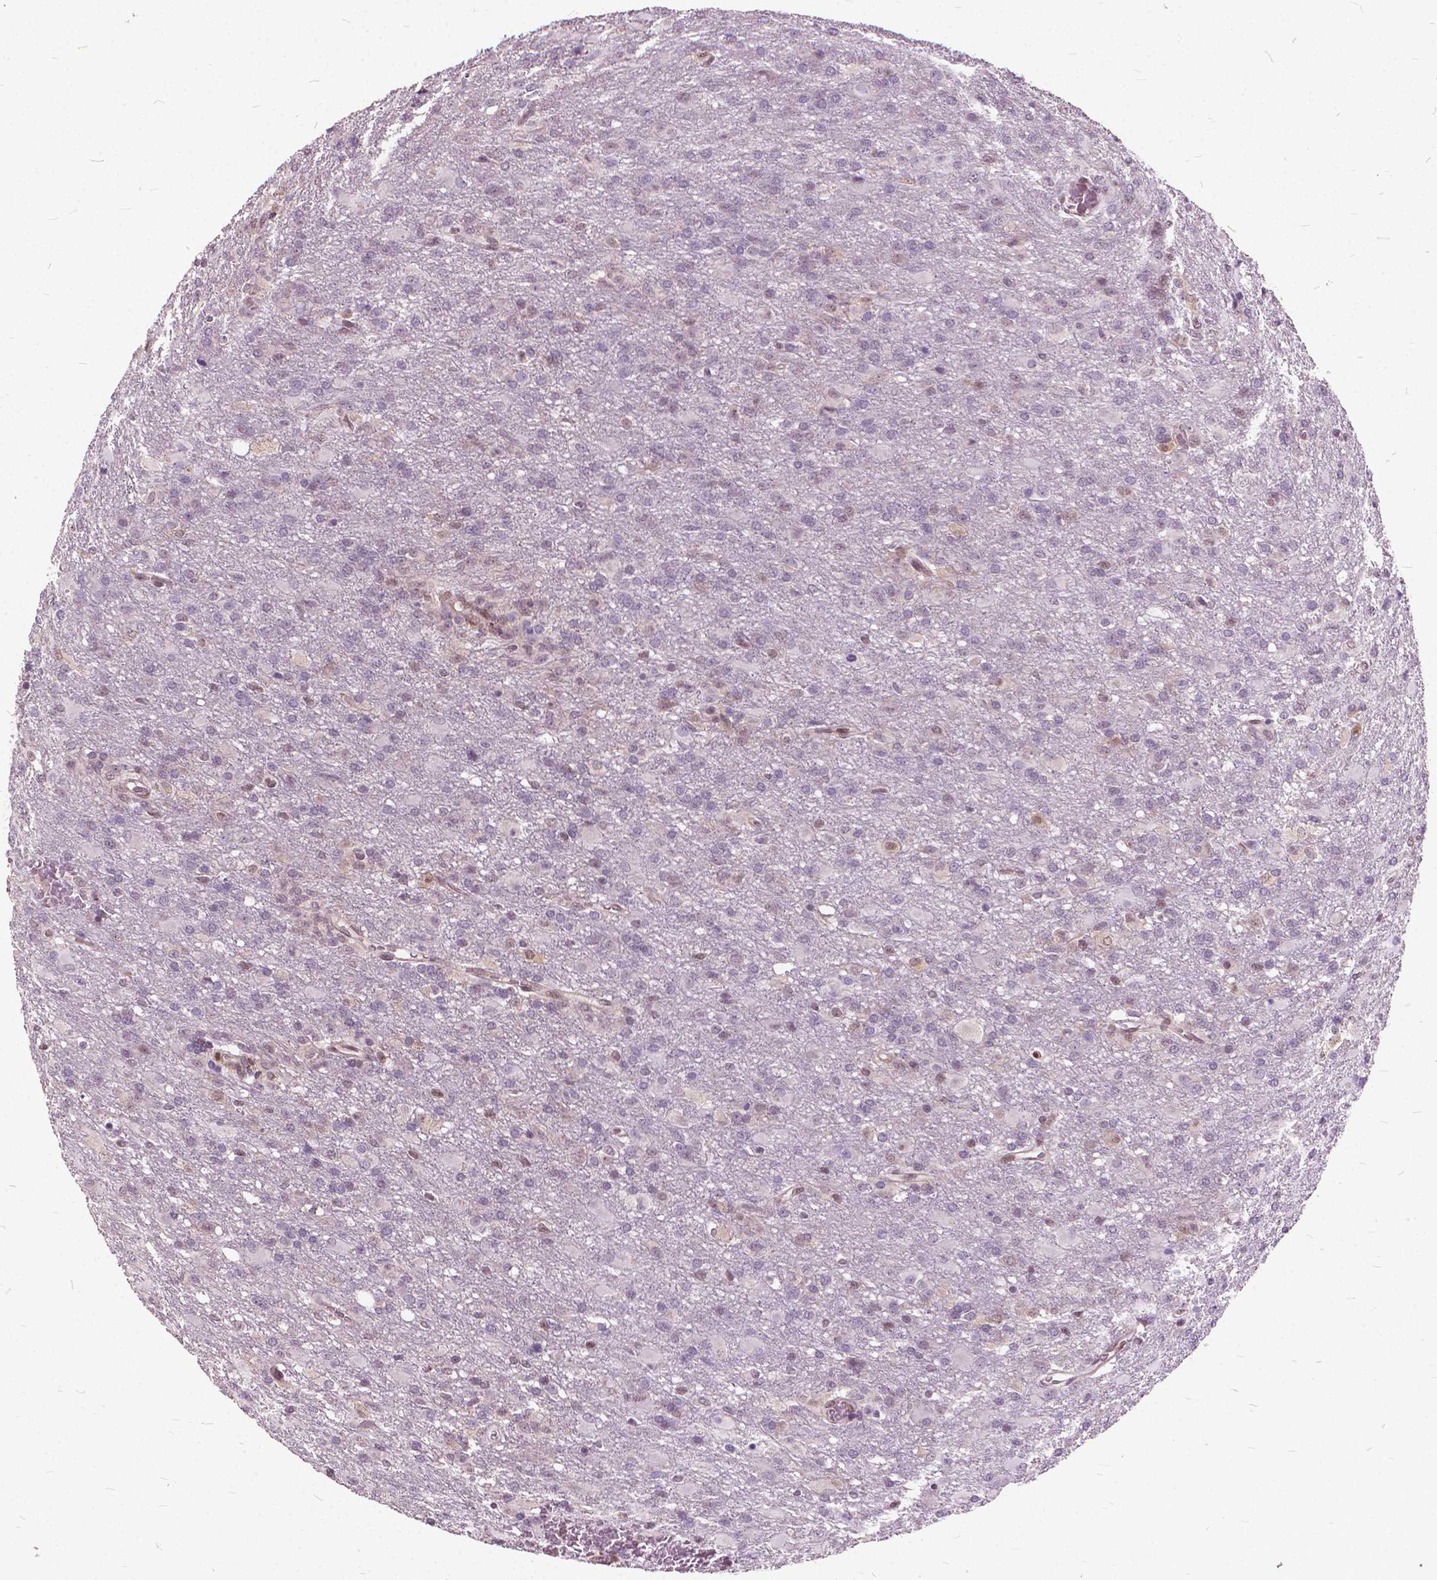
{"staining": {"intensity": "negative", "quantity": "none", "location": "none"}, "tissue": "glioma", "cell_type": "Tumor cells", "image_type": "cancer", "snomed": [{"axis": "morphology", "description": "Glioma, malignant, High grade"}, {"axis": "topography", "description": "Brain"}], "caption": "Image shows no protein positivity in tumor cells of glioma tissue. The staining was performed using DAB (3,3'-diaminobenzidine) to visualize the protein expression in brown, while the nuclei were stained in blue with hematoxylin (Magnification: 20x).", "gene": "STAT5B", "patient": {"sex": "male", "age": 68}}